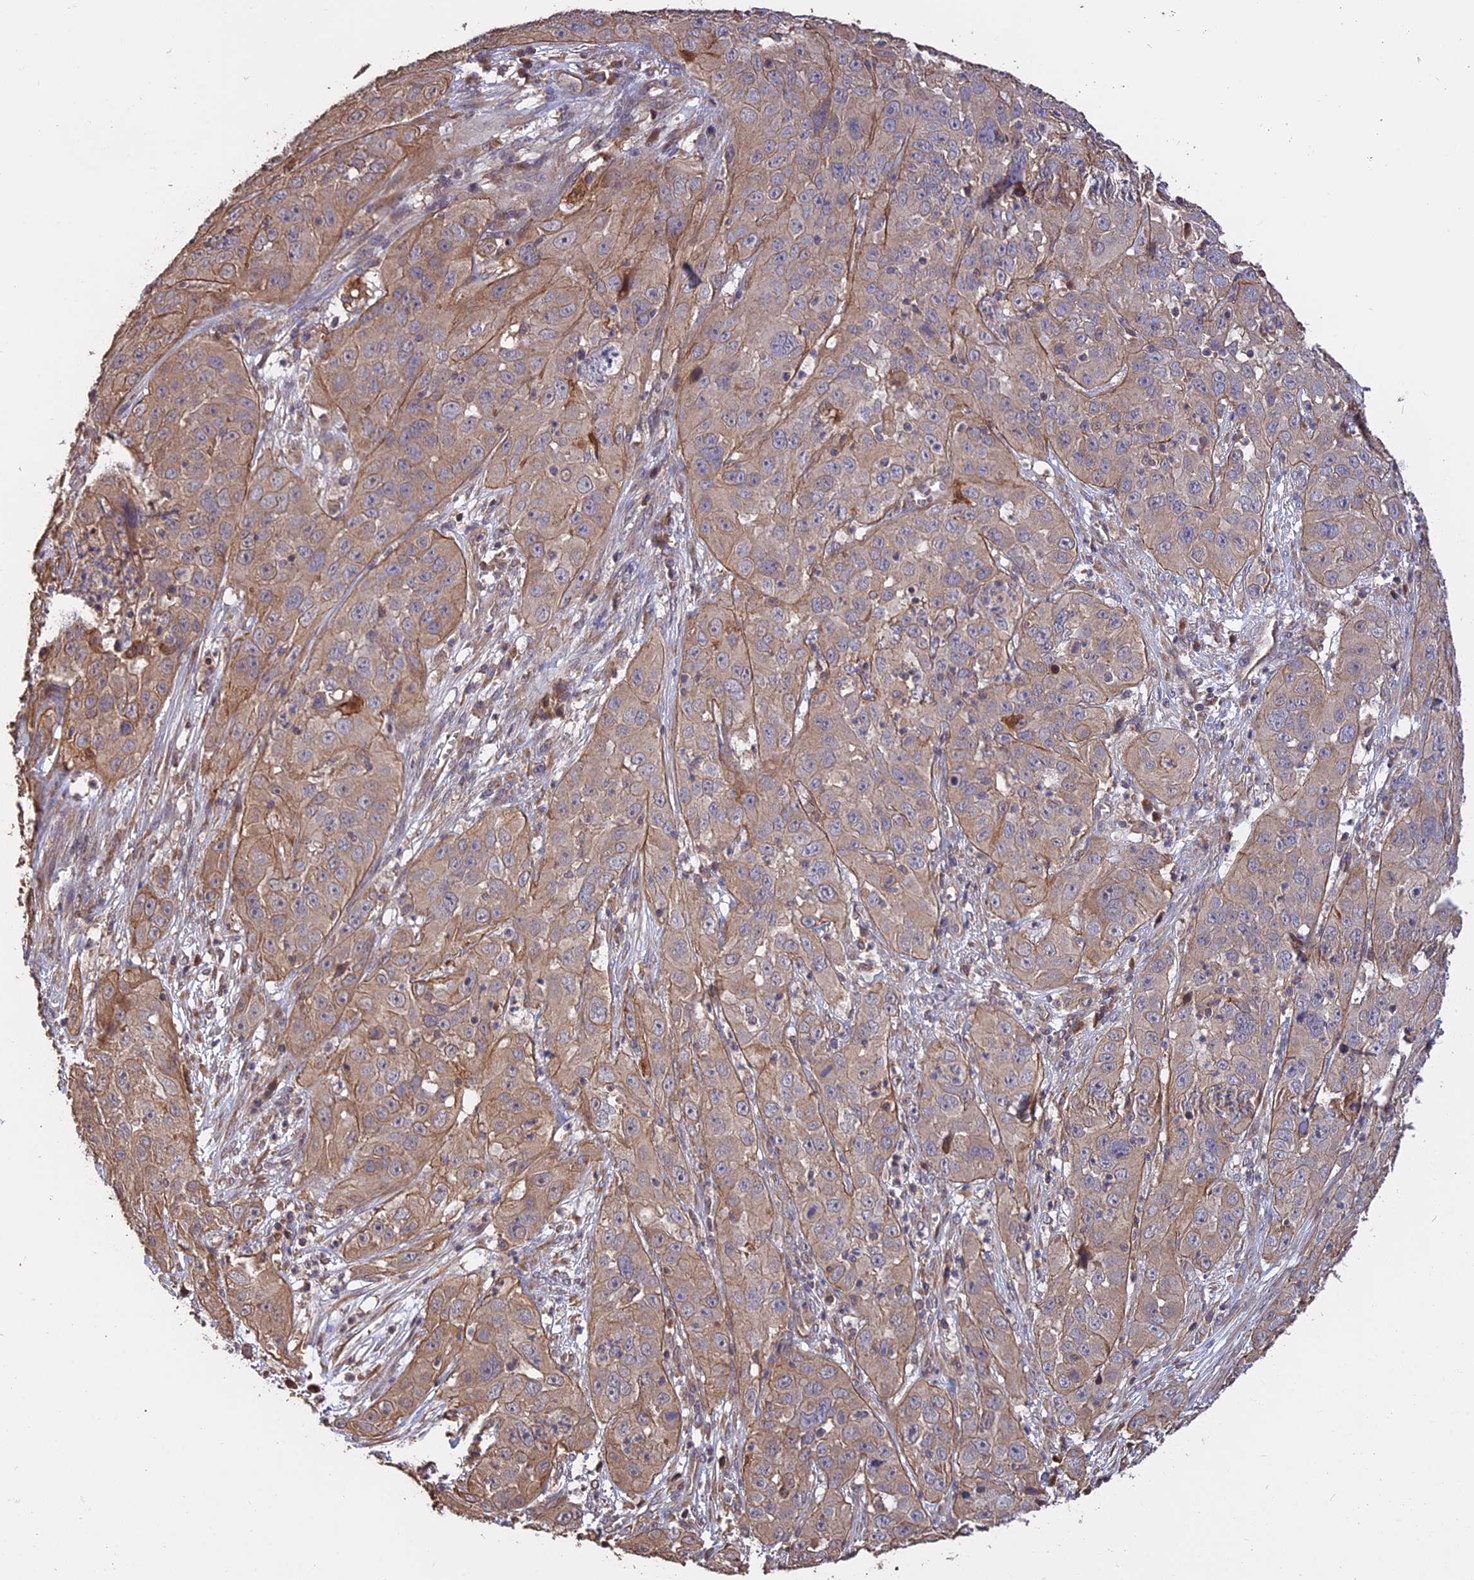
{"staining": {"intensity": "weak", "quantity": ">75%", "location": "cytoplasmic/membranous"}, "tissue": "cervical cancer", "cell_type": "Tumor cells", "image_type": "cancer", "snomed": [{"axis": "morphology", "description": "Squamous cell carcinoma, NOS"}, {"axis": "topography", "description": "Cervix"}], "caption": "Approximately >75% of tumor cells in human cervical cancer (squamous cell carcinoma) demonstrate weak cytoplasmic/membranous protein expression as visualized by brown immunohistochemical staining.", "gene": "RASAL1", "patient": {"sex": "female", "age": 32}}